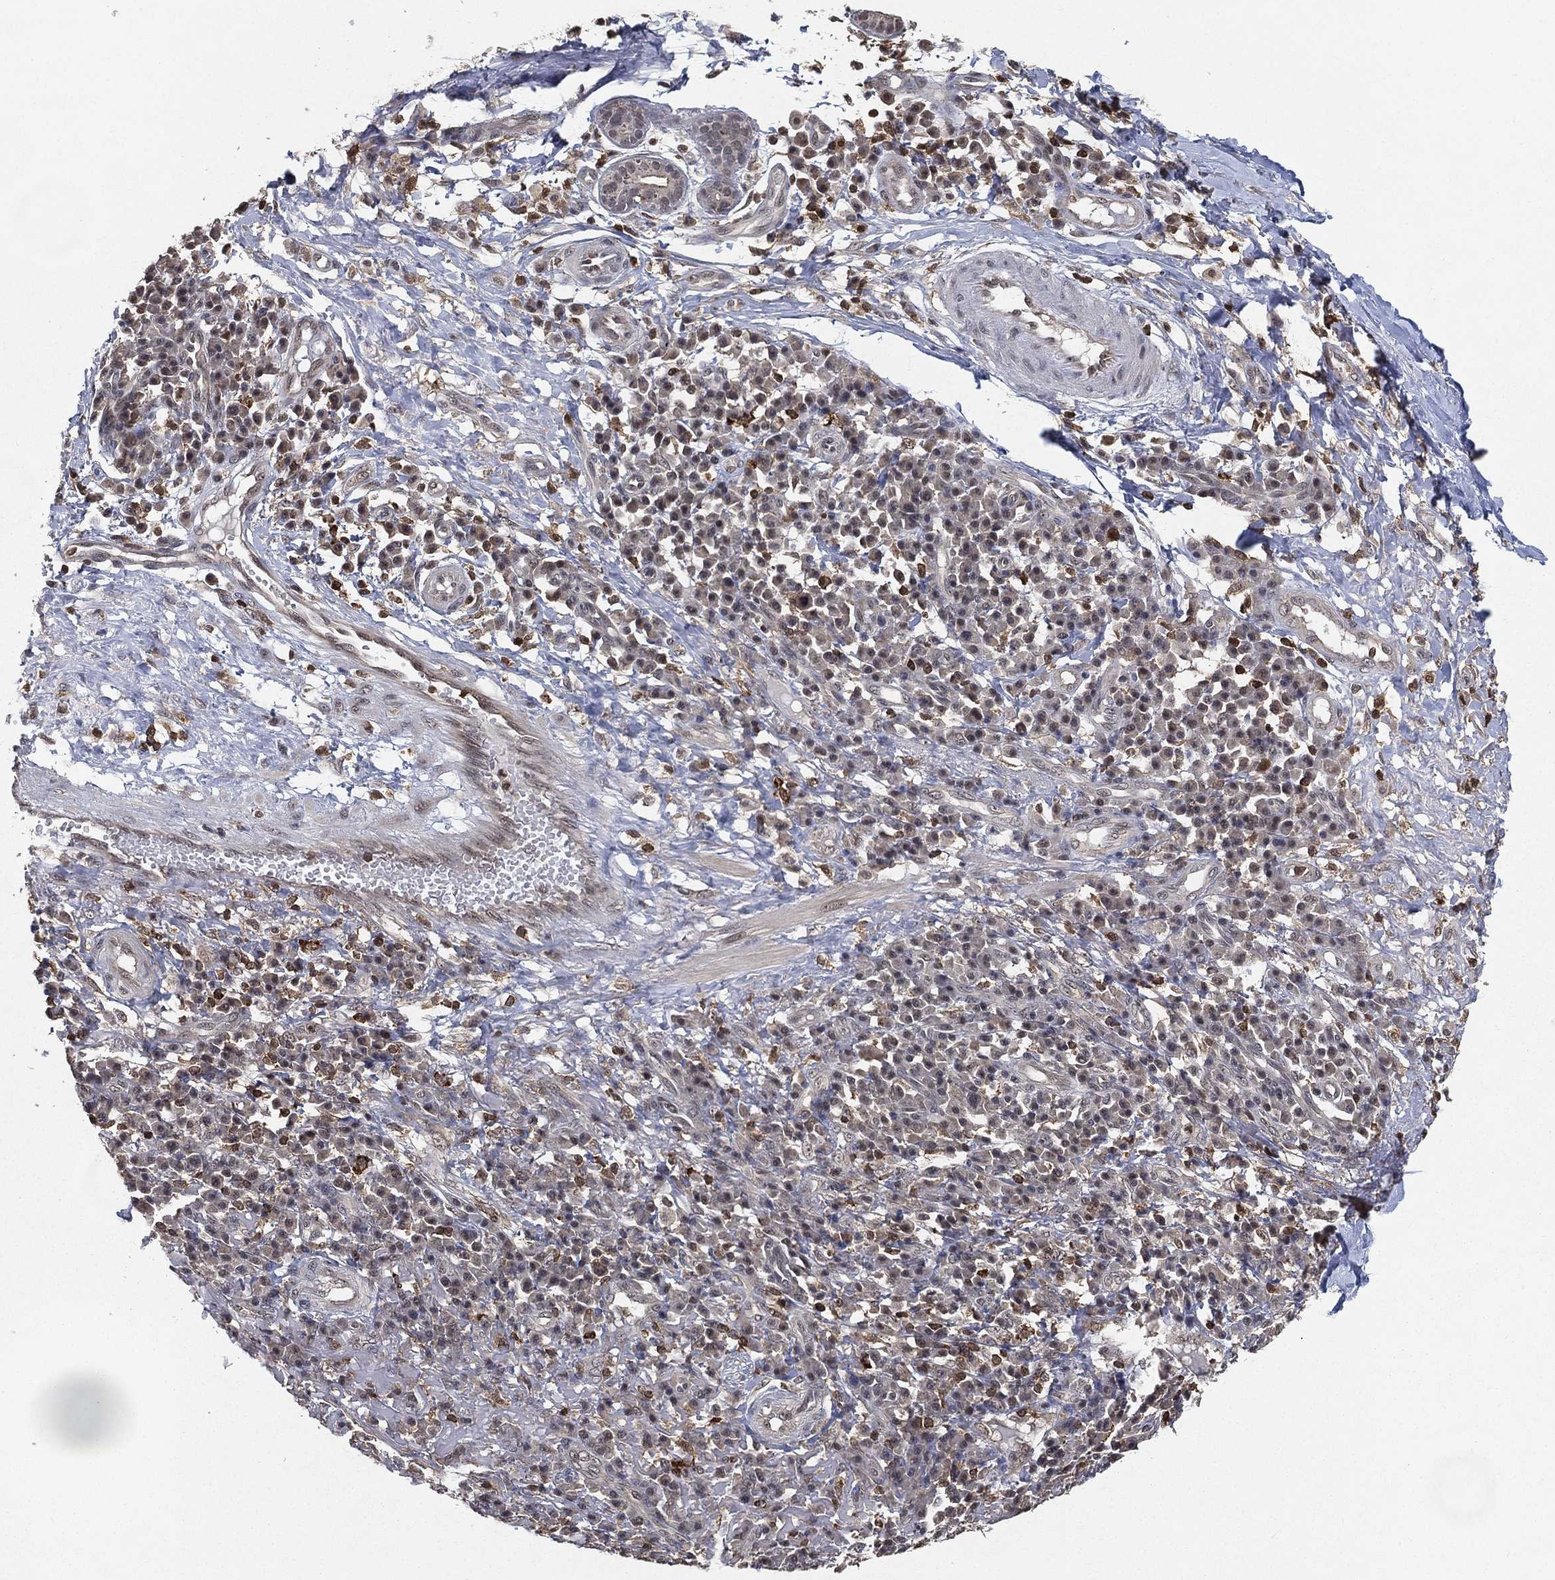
{"staining": {"intensity": "strong", "quantity": "<25%", "location": "nuclear"}, "tissue": "skin cancer", "cell_type": "Tumor cells", "image_type": "cancer", "snomed": [{"axis": "morphology", "description": "Squamous cell carcinoma, NOS"}, {"axis": "topography", "description": "Skin"}], "caption": "There is medium levels of strong nuclear expression in tumor cells of skin cancer (squamous cell carcinoma), as demonstrated by immunohistochemical staining (brown color).", "gene": "WDR26", "patient": {"sex": "male", "age": 92}}